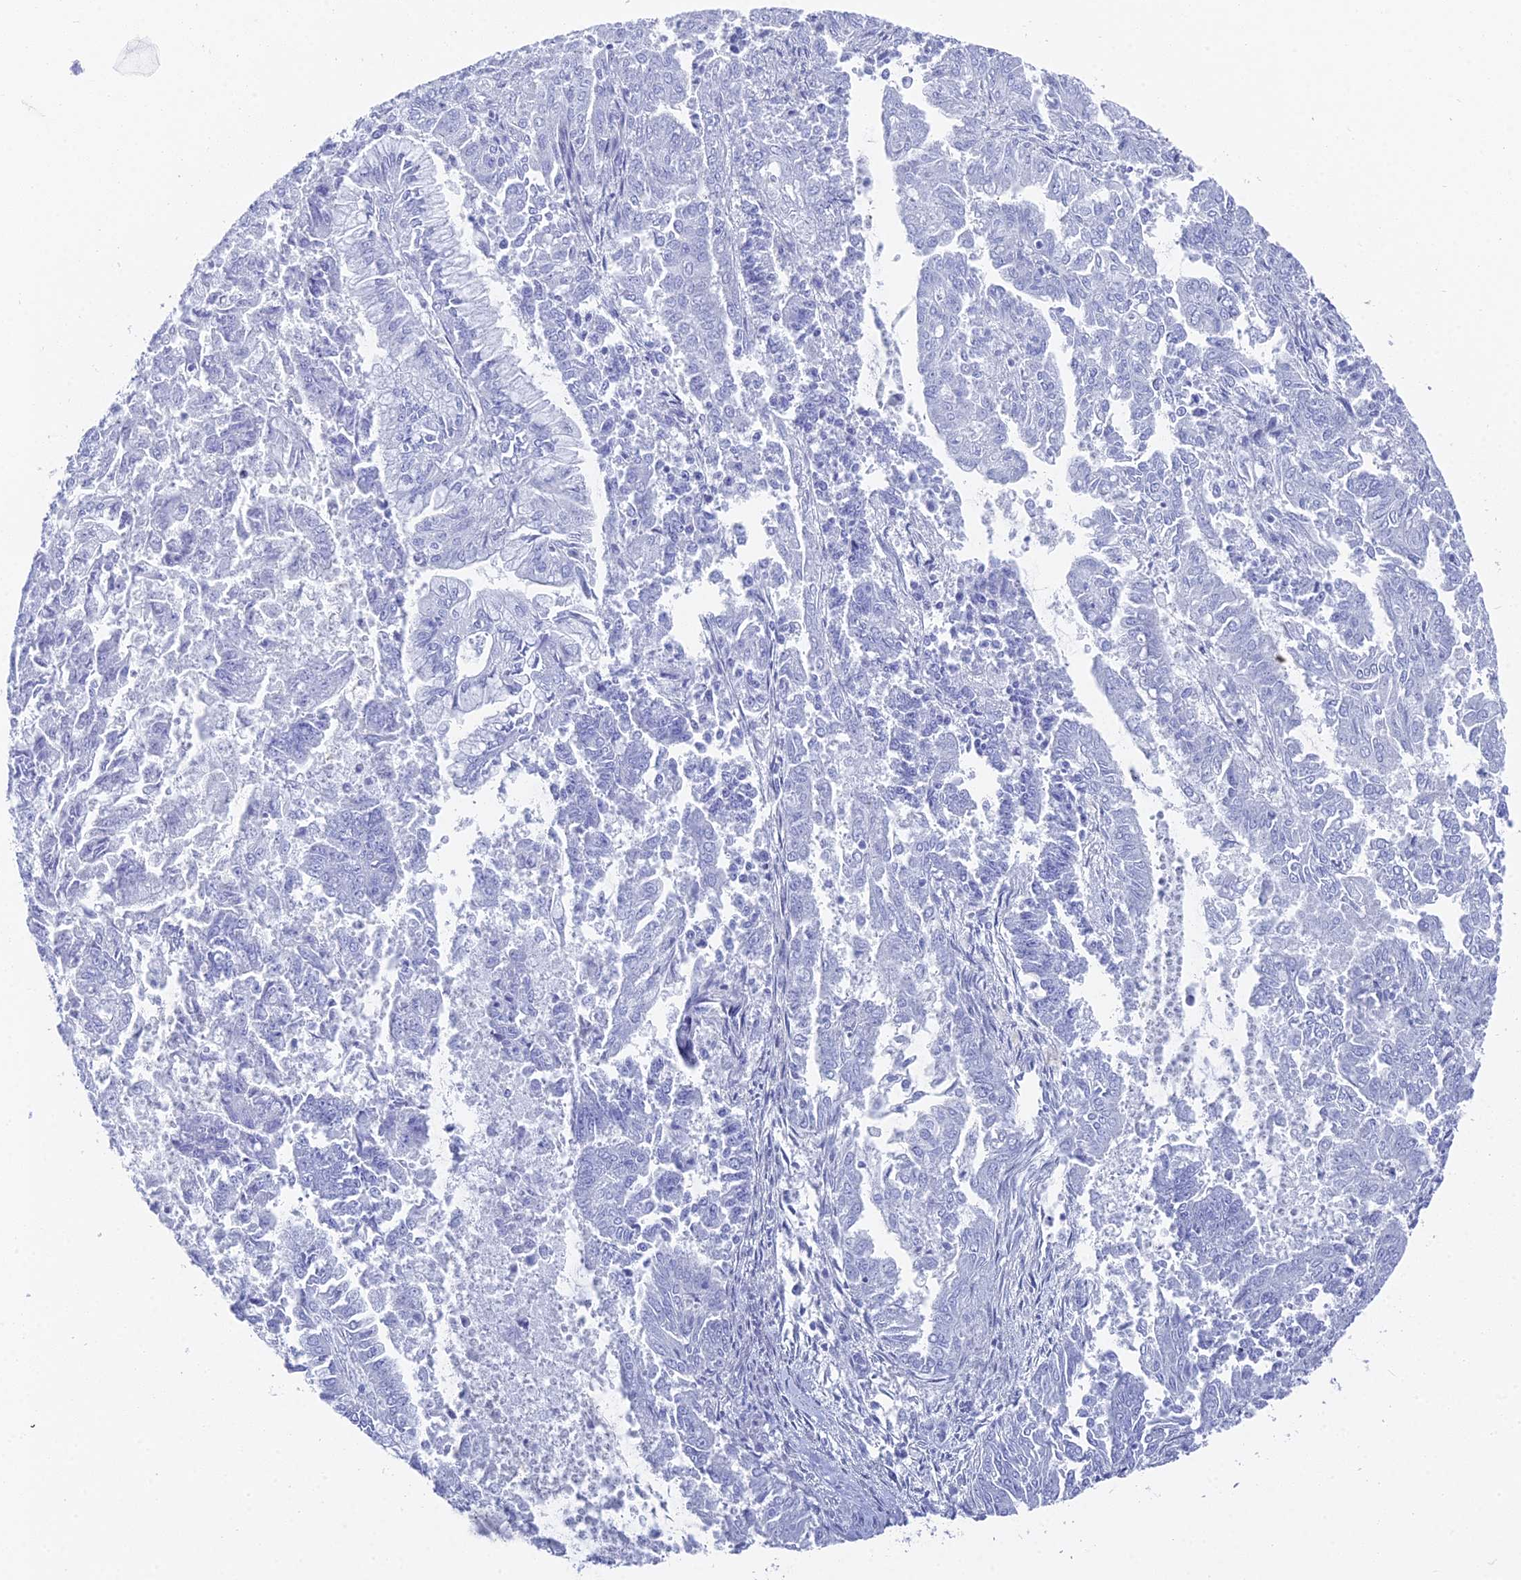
{"staining": {"intensity": "negative", "quantity": "none", "location": "none"}, "tissue": "endometrial cancer", "cell_type": "Tumor cells", "image_type": "cancer", "snomed": [{"axis": "morphology", "description": "Adenocarcinoma, NOS"}, {"axis": "topography", "description": "Endometrium"}], "caption": "Tumor cells are negative for brown protein staining in adenocarcinoma (endometrial).", "gene": "ENPP3", "patient": {"sex": "female", "age": 73}}